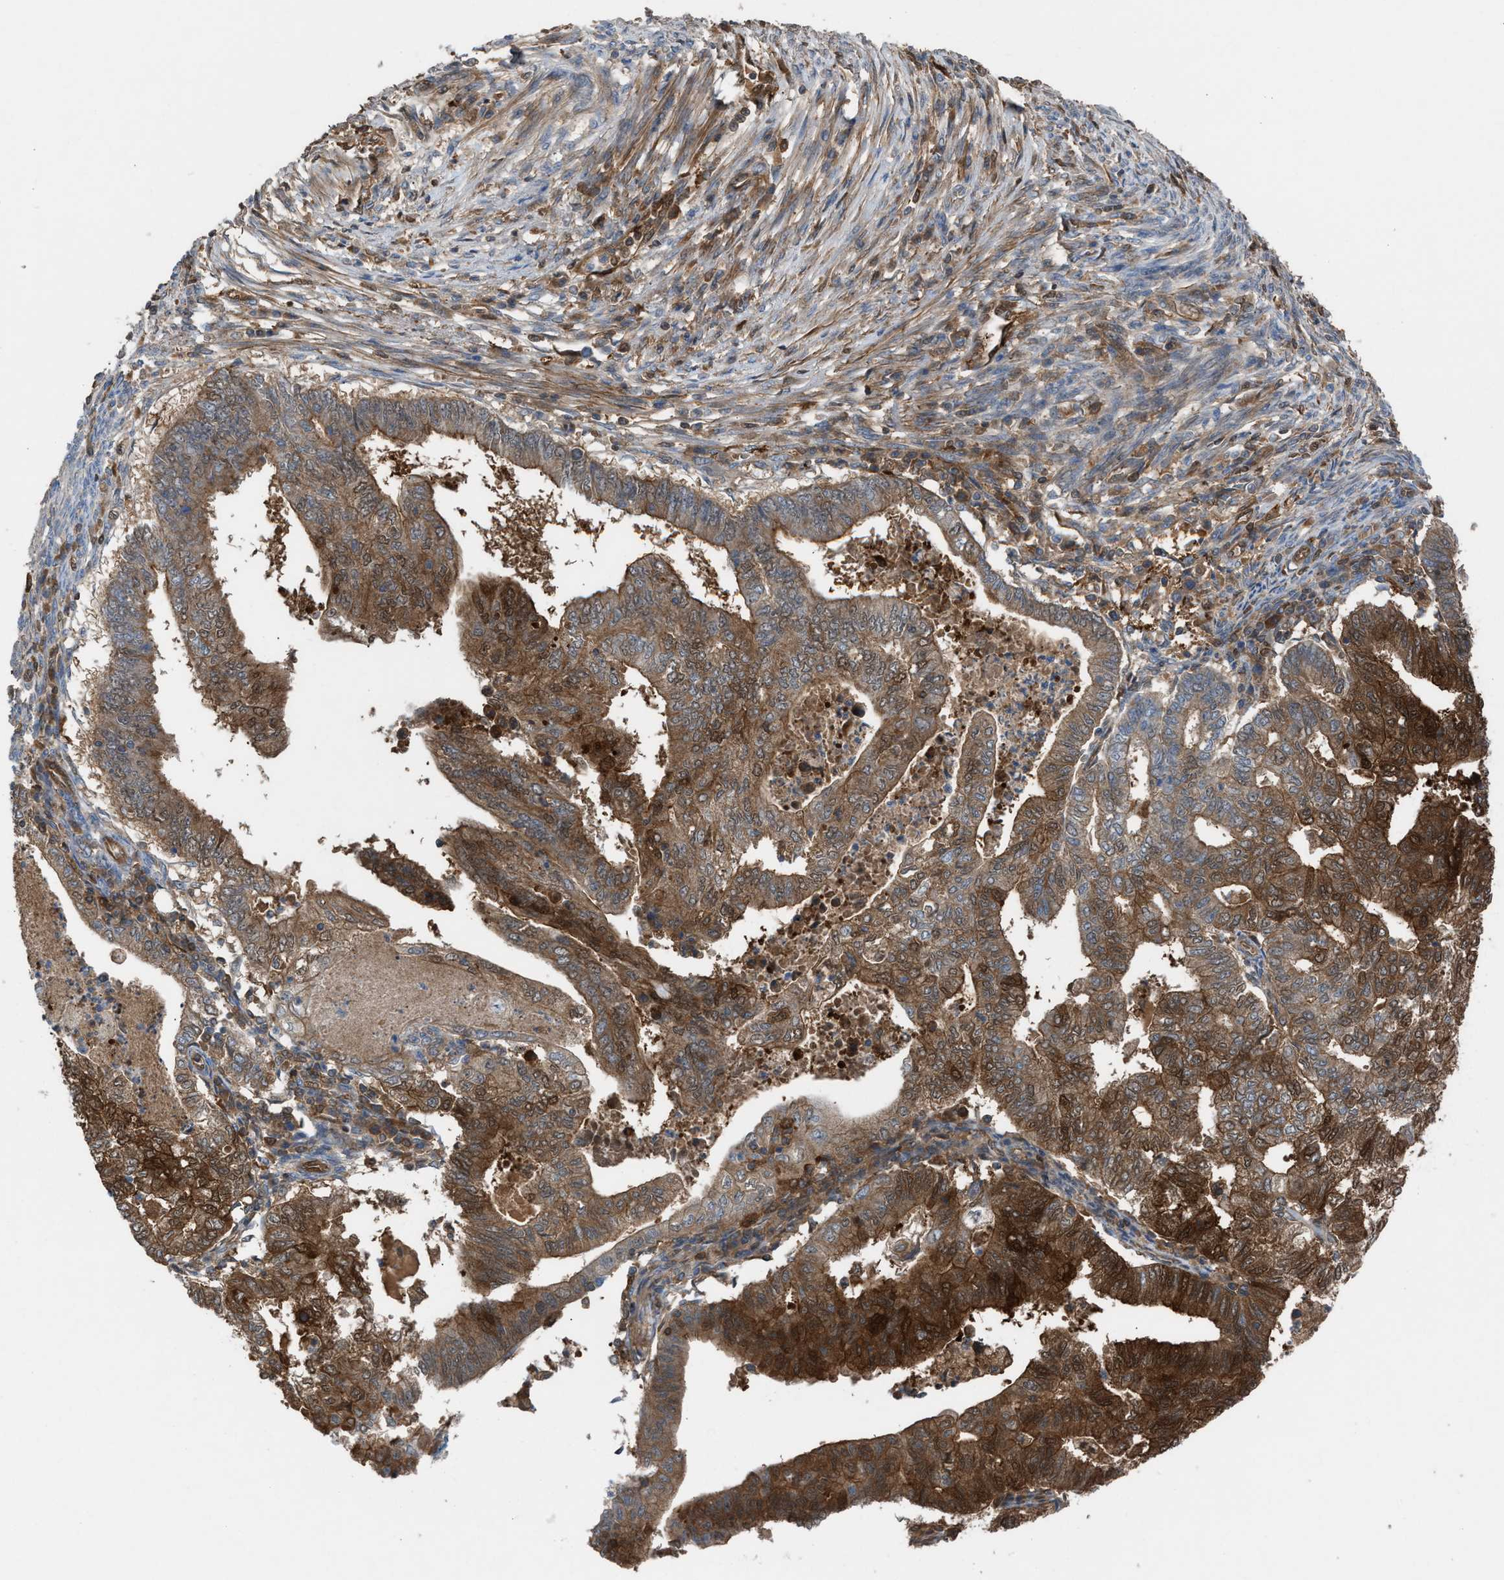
{"staining": {"intensity": "moderate", "quantity": ">75%", "location": "cytoplasmic/membranous"}, "tissue": "endometrial cancer", "cell_type": "Tumor cells", "image_type": "cancer", "snomed": [{"axis": "morphology", "description": "Polyp, NOS"}, {"axis": "morphology", "description": "Adenocarcinoma, NOS"}, {"axis": "morphology", "description": "Adenoma, NOS"}, {"axis": "topography", "description": "Endometrium"}], "caption": "Human adenoma (endometrial) stained with a brown dye shows moderate cytoplasmic/membranous positive staining in approximately >75% of tumor cells.", "gene": "TPK1", "patient": {"sex": "female", "age": 79}}